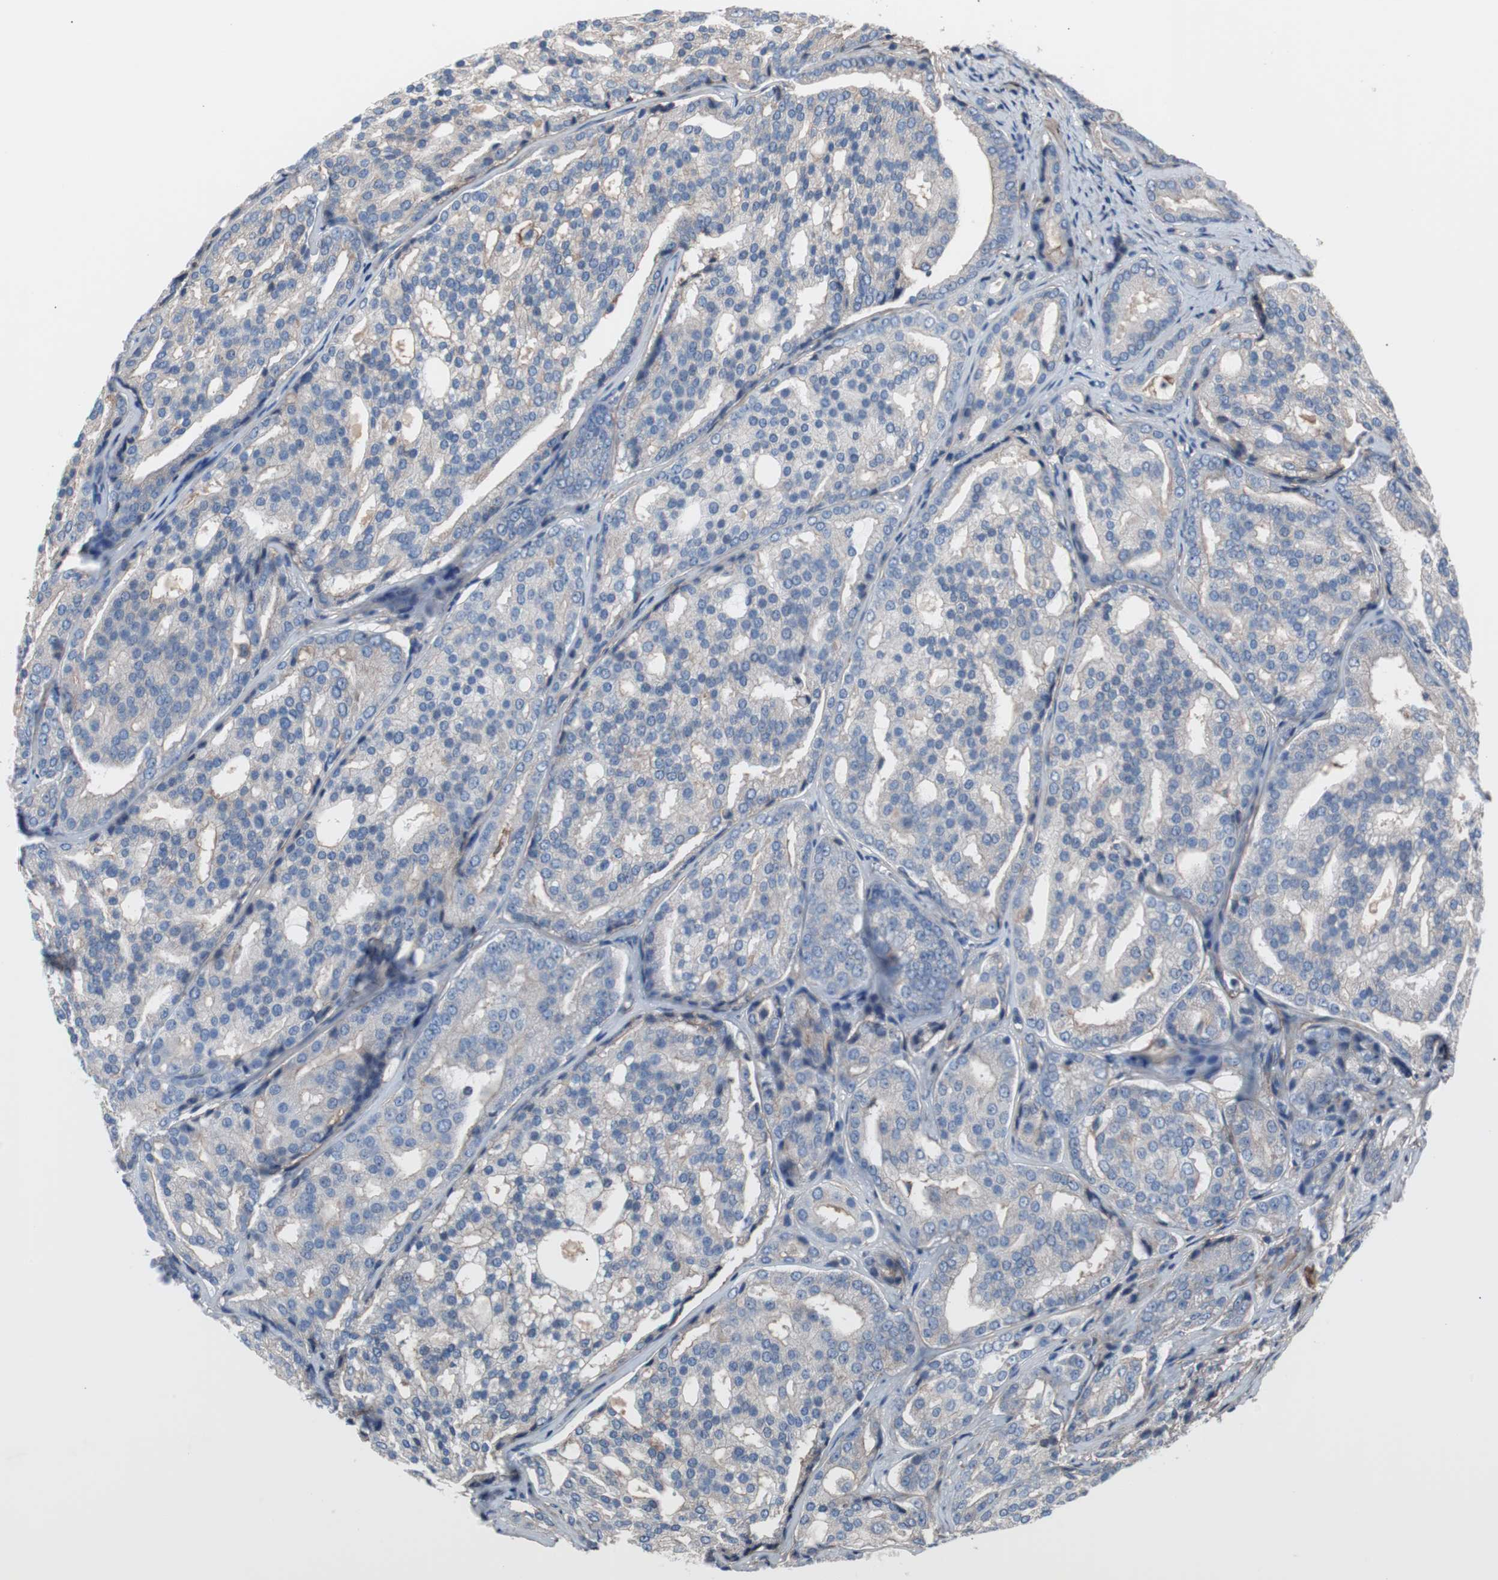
{"staining": {"intensity": "negative", "quantity": "none", "location": "none"}, "tissue": "prostate cancer", "cell_type": "Tumor cells", "image_type": "cancer", "snomed": [{"axis": "morphology", "description": "Adenocarcinoma, High grade"}, {"axis": "topography", "description": "Prostate"}], "caption": "Prostate cancer stained for a protein using immunohistochemistry demonstrates no positivity tumor cells.", "gene": "CD81", "patient": {"sex": "male", "age": 64}}